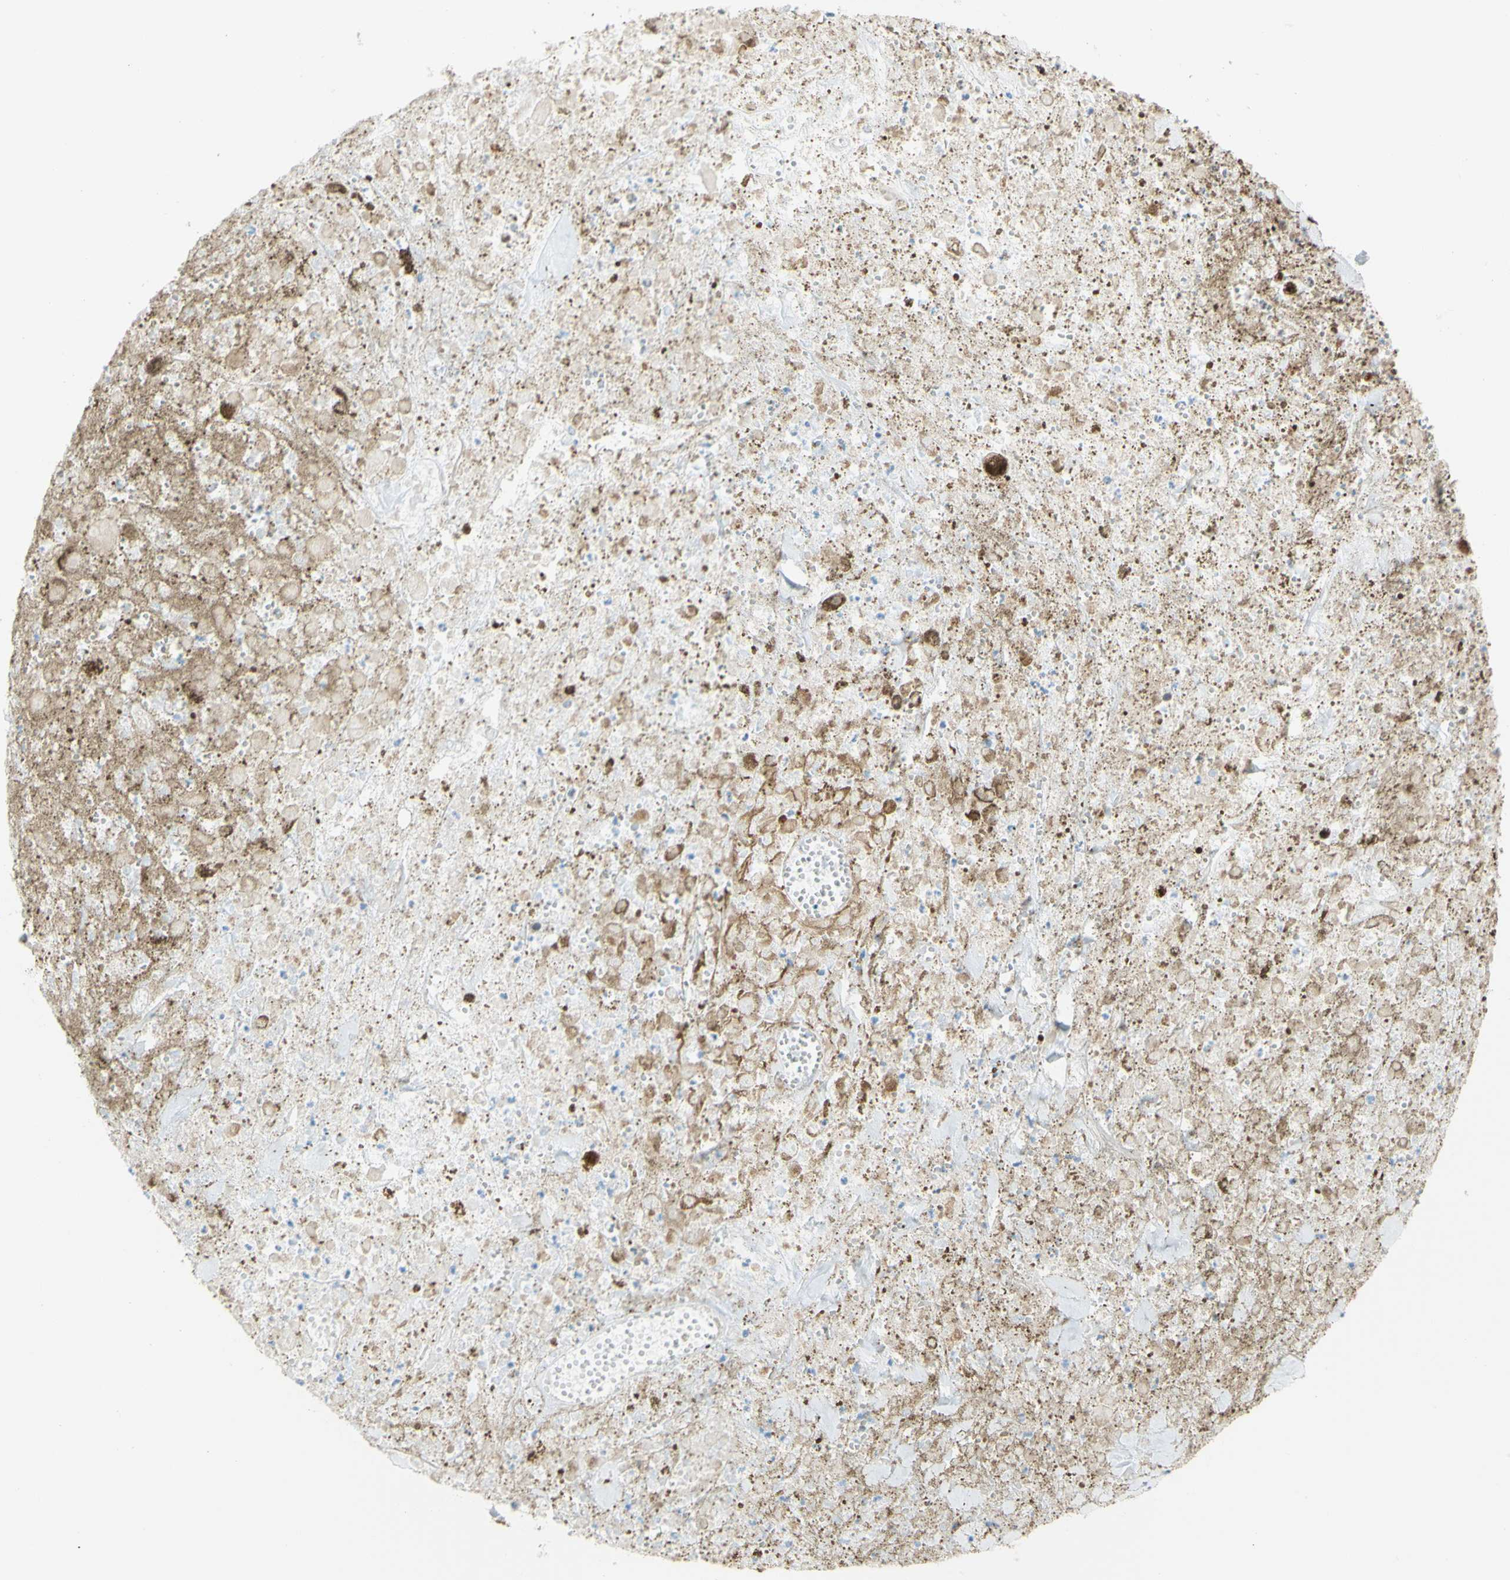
{"staining": {"intensity": "moderate", "quantity": ">75%", "location": "cytoplasmic/membranous,nuclear"}, "tissue": "melanoma", "cell_type": "Tumor cells", "image_type": "cancer", "snomed": [{"axis": "morphology", "description": "Malignant melanoma, Metastatic site"}, {"axis": "topography", "description": "Lymph node"}], "caption": "IHC of melanoma reveals medium levels of moderate cytoplasmic/membranous and nuclear positivity in about >75% of tumor cells. (DAB (3,3'-diaminobenzidine) = brown stain, brightfield microscopy at high magnification).", "gene": "SAP18", "patient": {"sex": "male", "age": 59}}